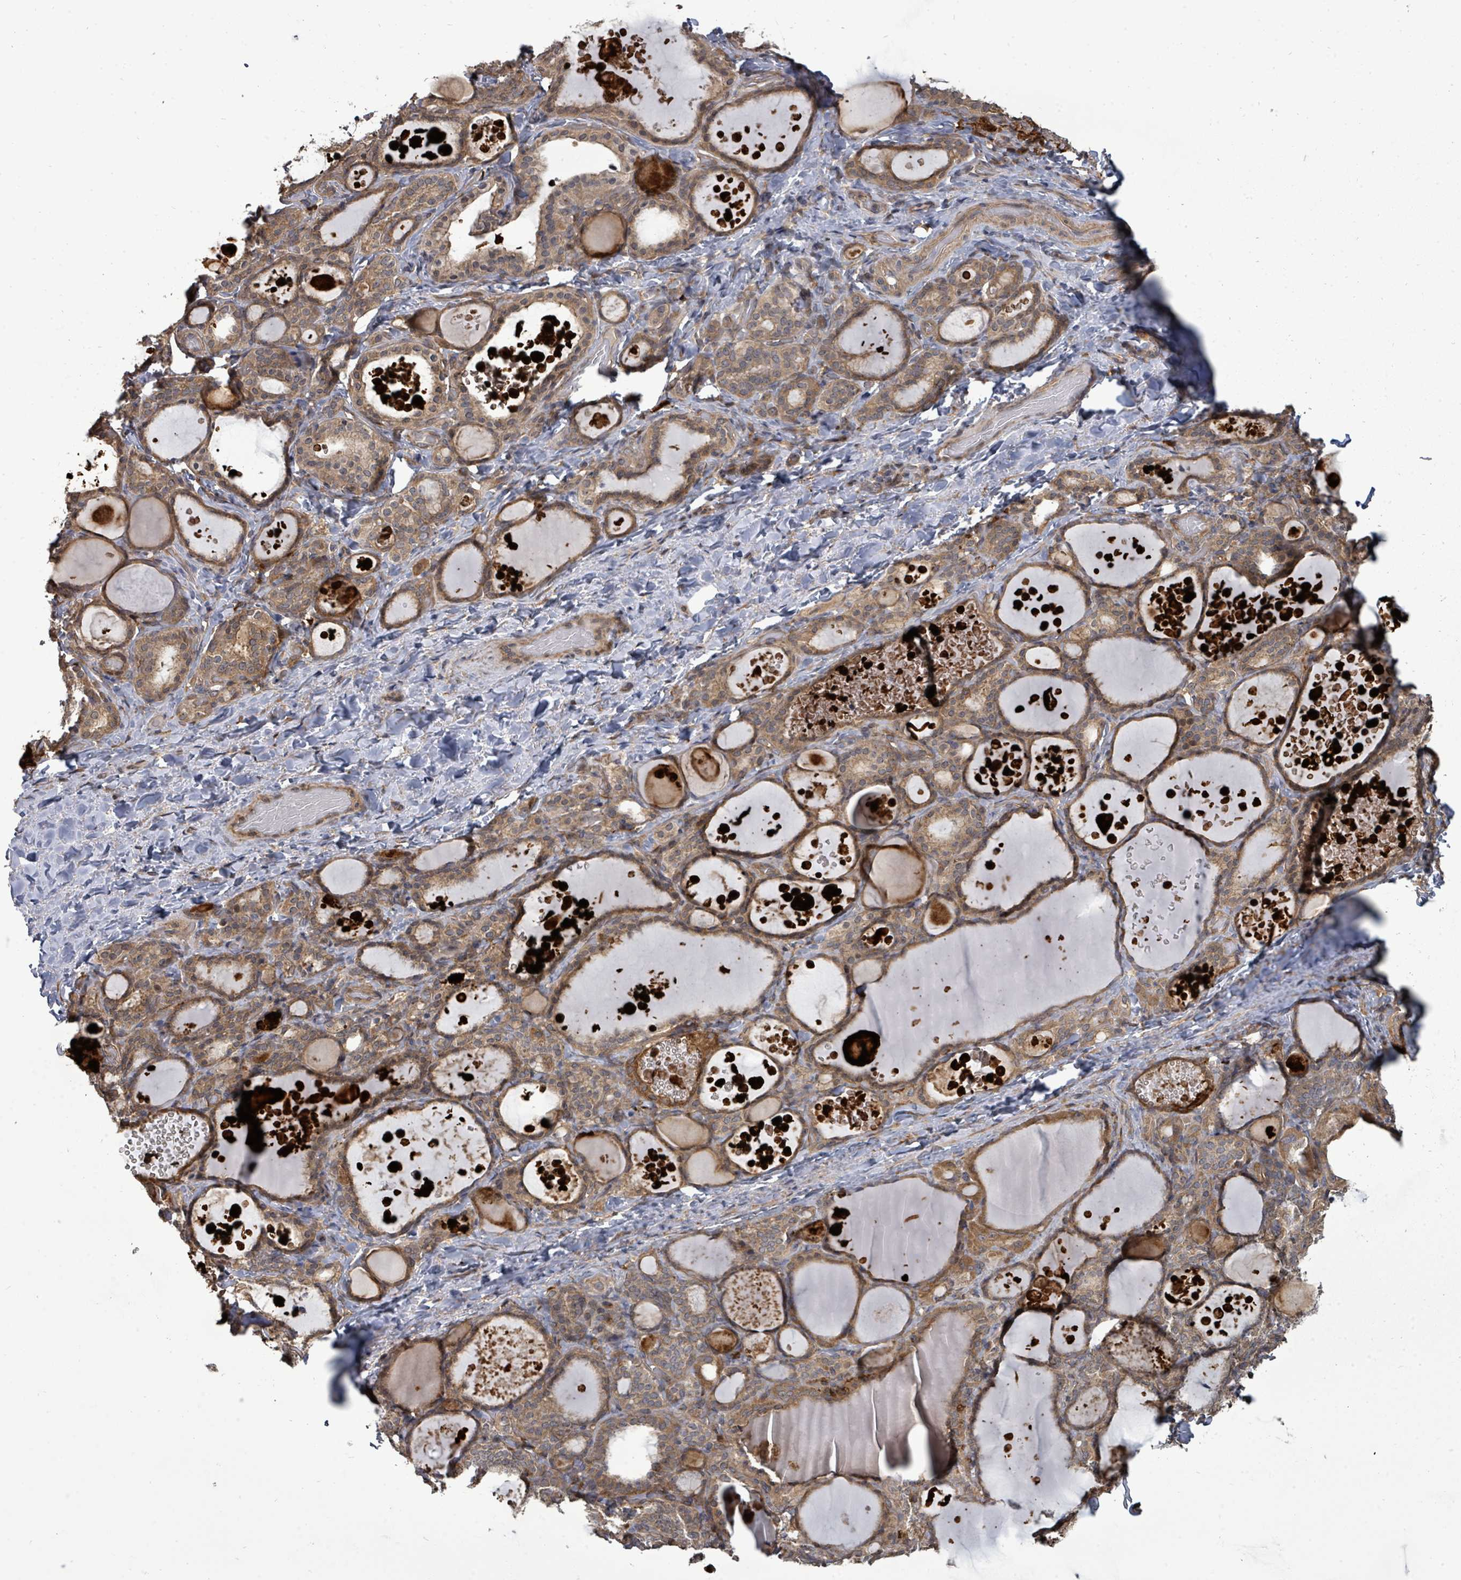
{"staining": {"intensity": "moderate", "quantity": ">75%", "location": "cytoplasmic/membranous"}, "tissue": "thyroid gland", "cell_type": "Glandular cells", "image_type": "normal", "snomed": [{"axis": "morphology", "description": "Normal tissue, NOS"}, {"axis": "topography", "description": "Thyroid gland"}], "caption": "Glandular cells exhibit medium levels of moderate cytoplasmic/membranous expression in approximately >75% of cells in unremarkable human thyroid gland.", "gene": "EIF3CL", "patient": {"sex": "female", "age": 46}}